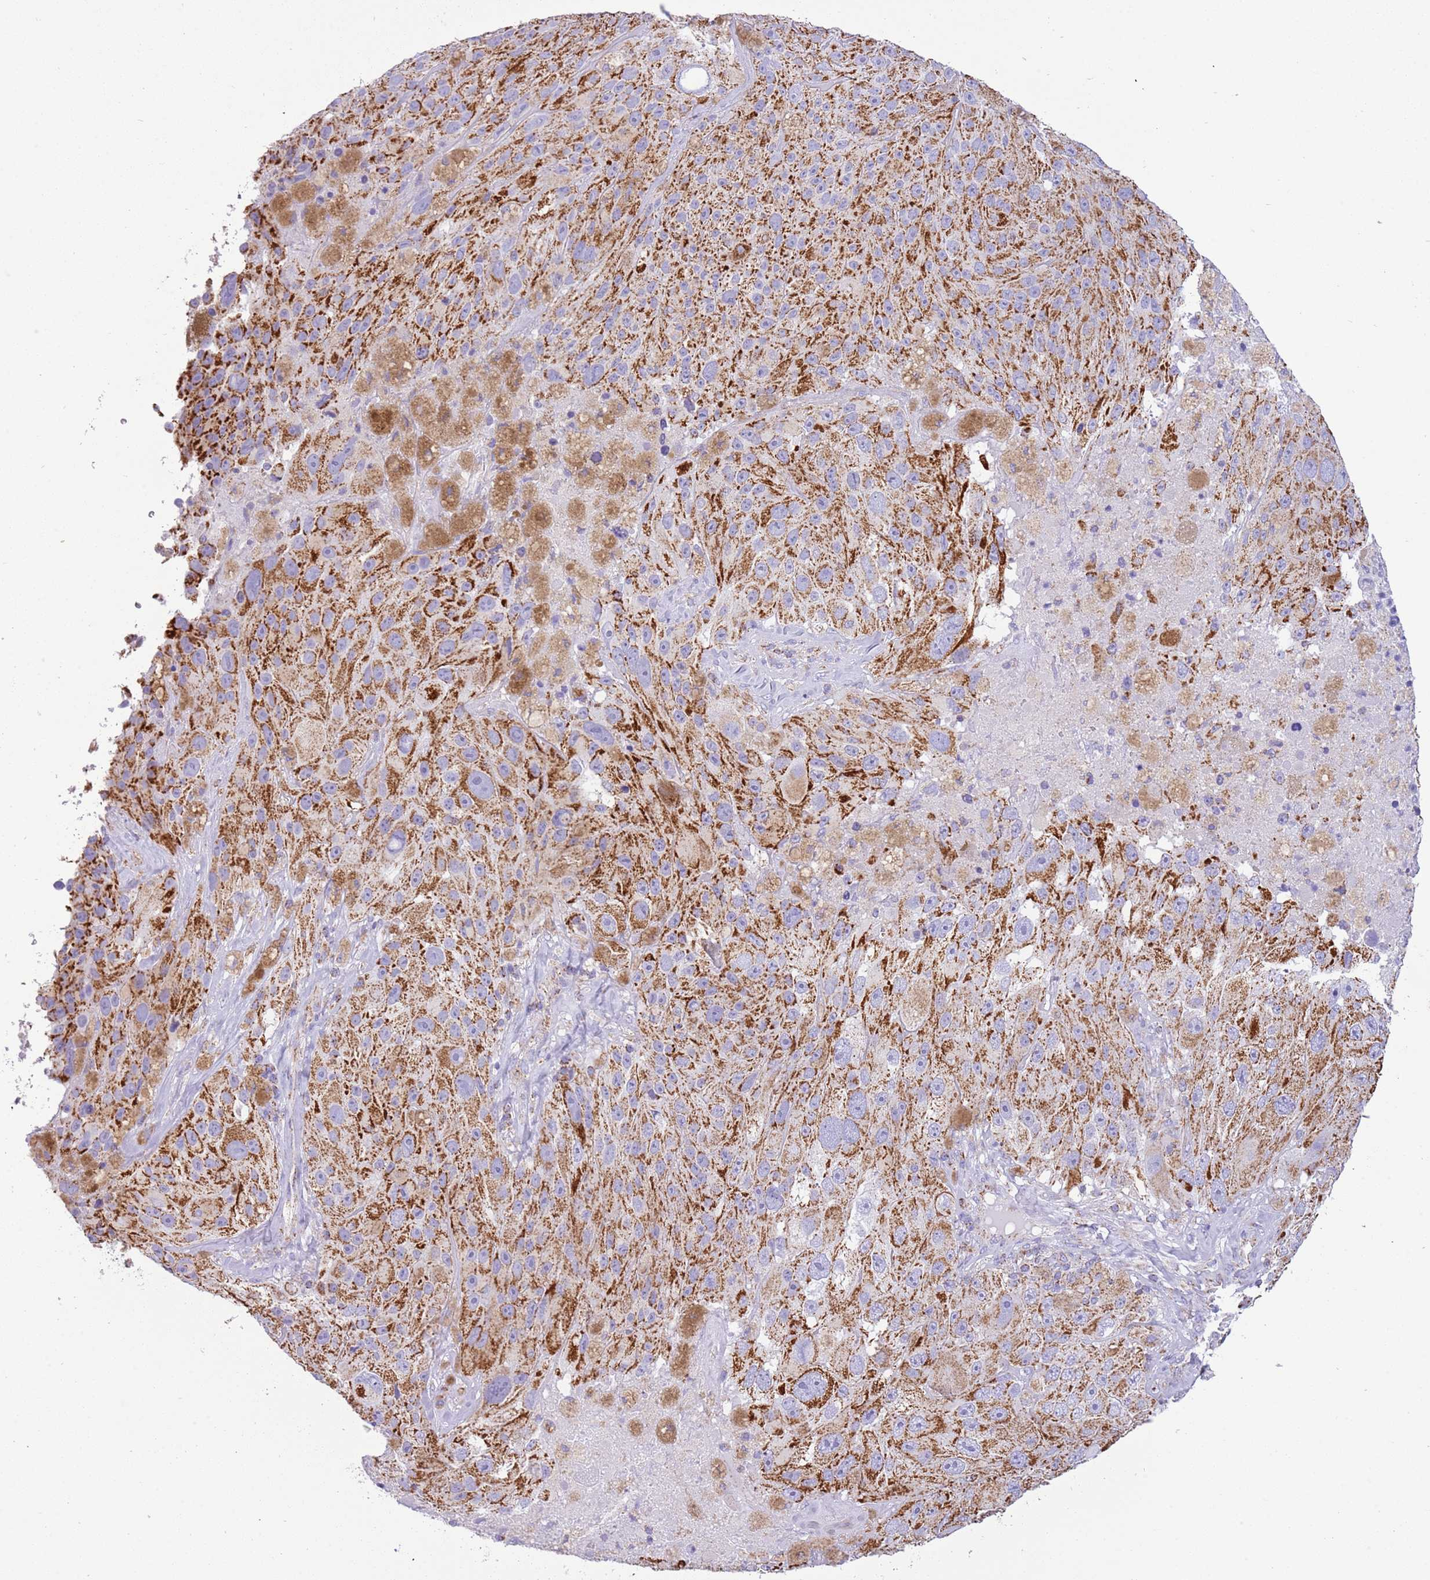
{"staining": {"intensity": "strong", "quantity": ">75%", "location": "cytoplasmic/membranous"}, "tissue": "melanoma", "cell_type": "Tumor cells", "image_type": "cancer", "snomed": [{"axis": "morphology", "description": "Malignant melanoma, Metastatic site"}, {"axis": "topography", "description": "Lymph node"}], "caption": "Protein analysis of malignant melanoma (metastatic site) tissue displays strong cytoplasmic/membranous staining in approximately >75% of tumor cells.", "gene": "SUCLG2", "patient": {"sex": "male", "age": 62}}